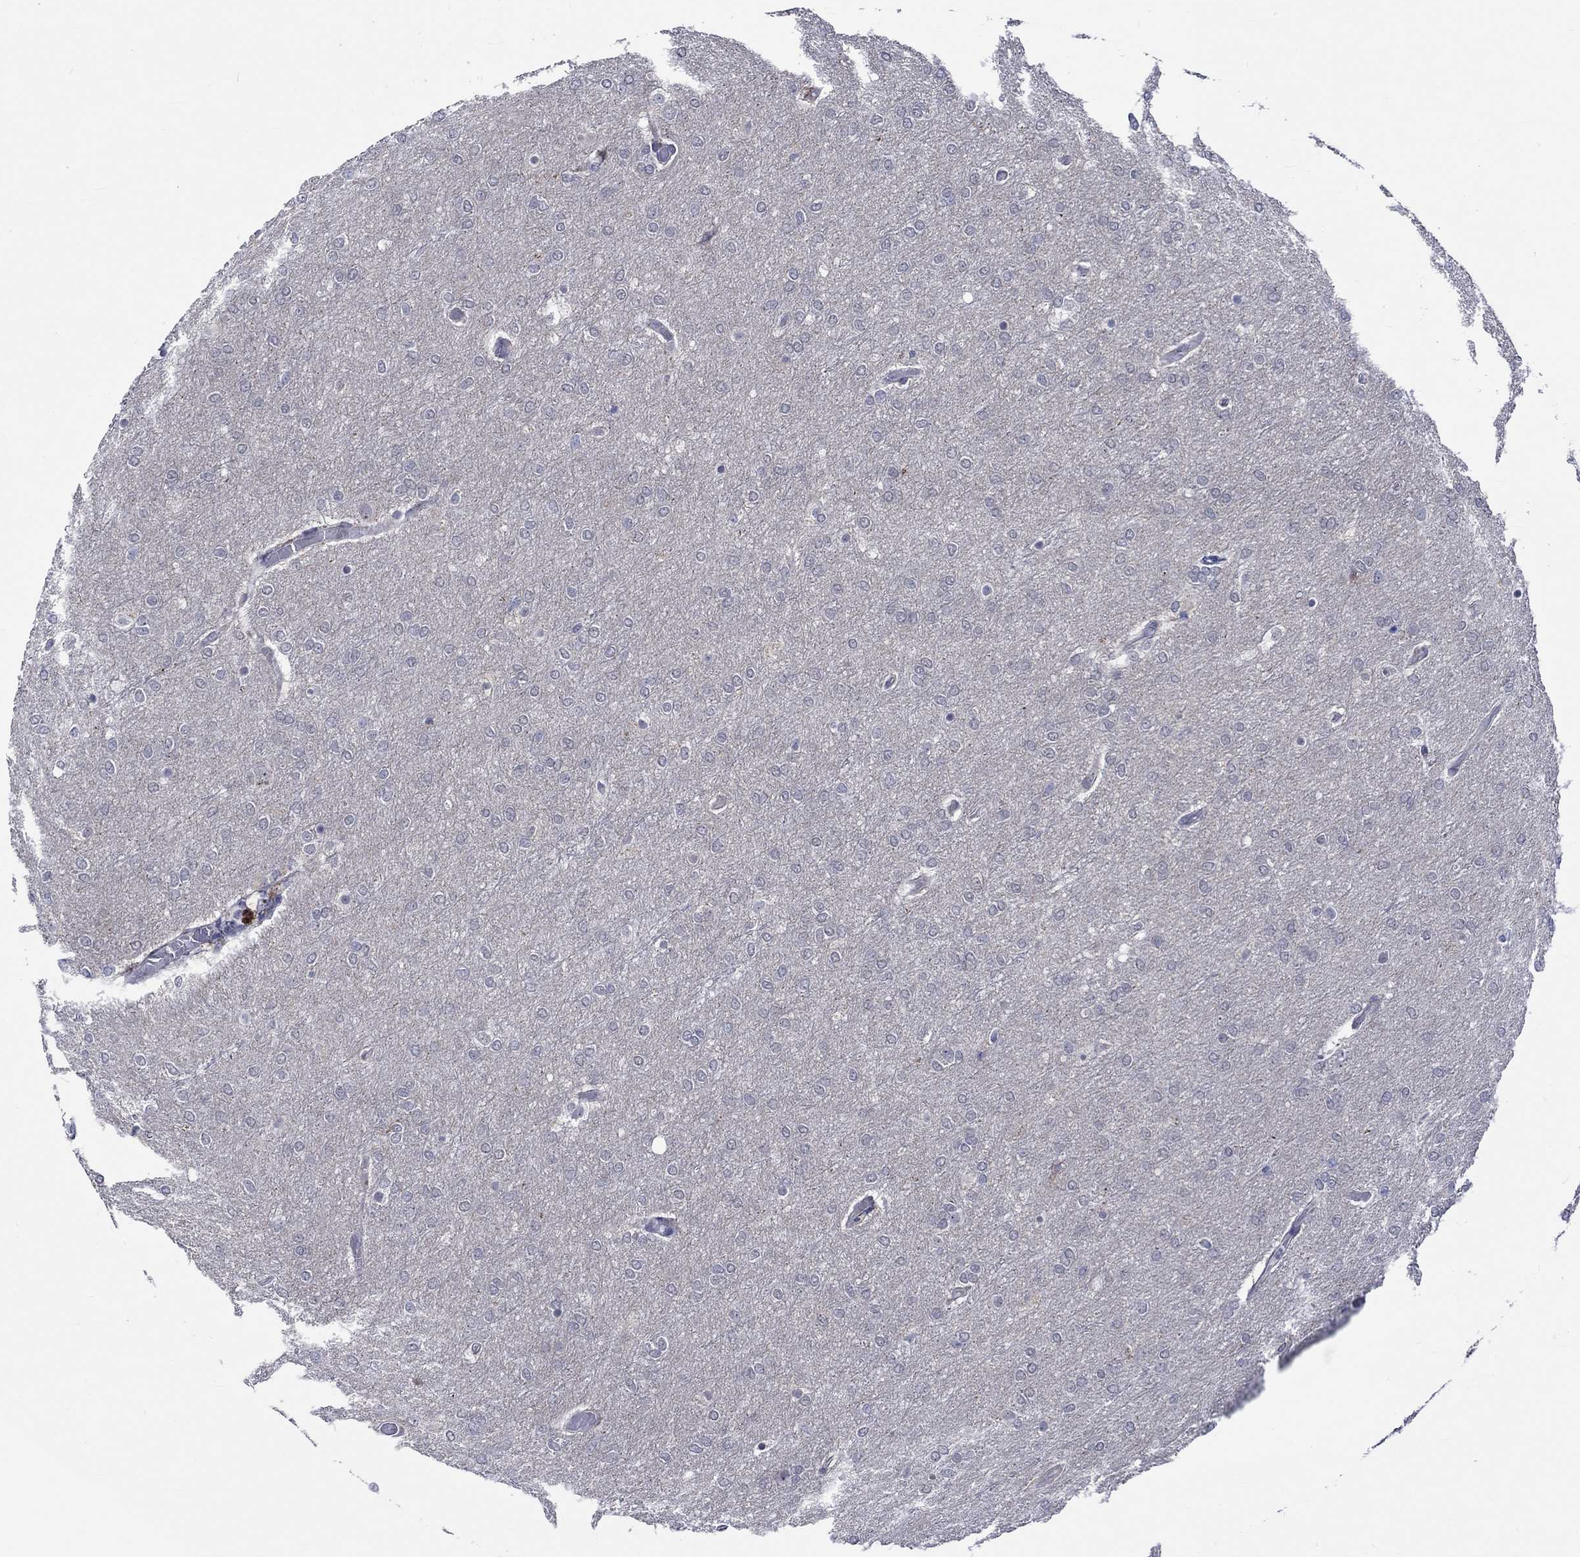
{"staining": {"intensity": "negative", "quantity": "none", "location": "none"}, "tissue": "glioma", "cell_type": "Tumor cells", "image_type": "cancer", "snomed": [{"axis": "morphology", "description": "Glioma, malignant, High grade"}, {"axis": "topography", "description": "Brain"}], "caption": "There is no significant staining in tumor cells of glioma. (Brightfield microscopy of DAB IHC at high magnification).", "gene": "E2F8", "patient": {"sex": "female", "age": 61}}